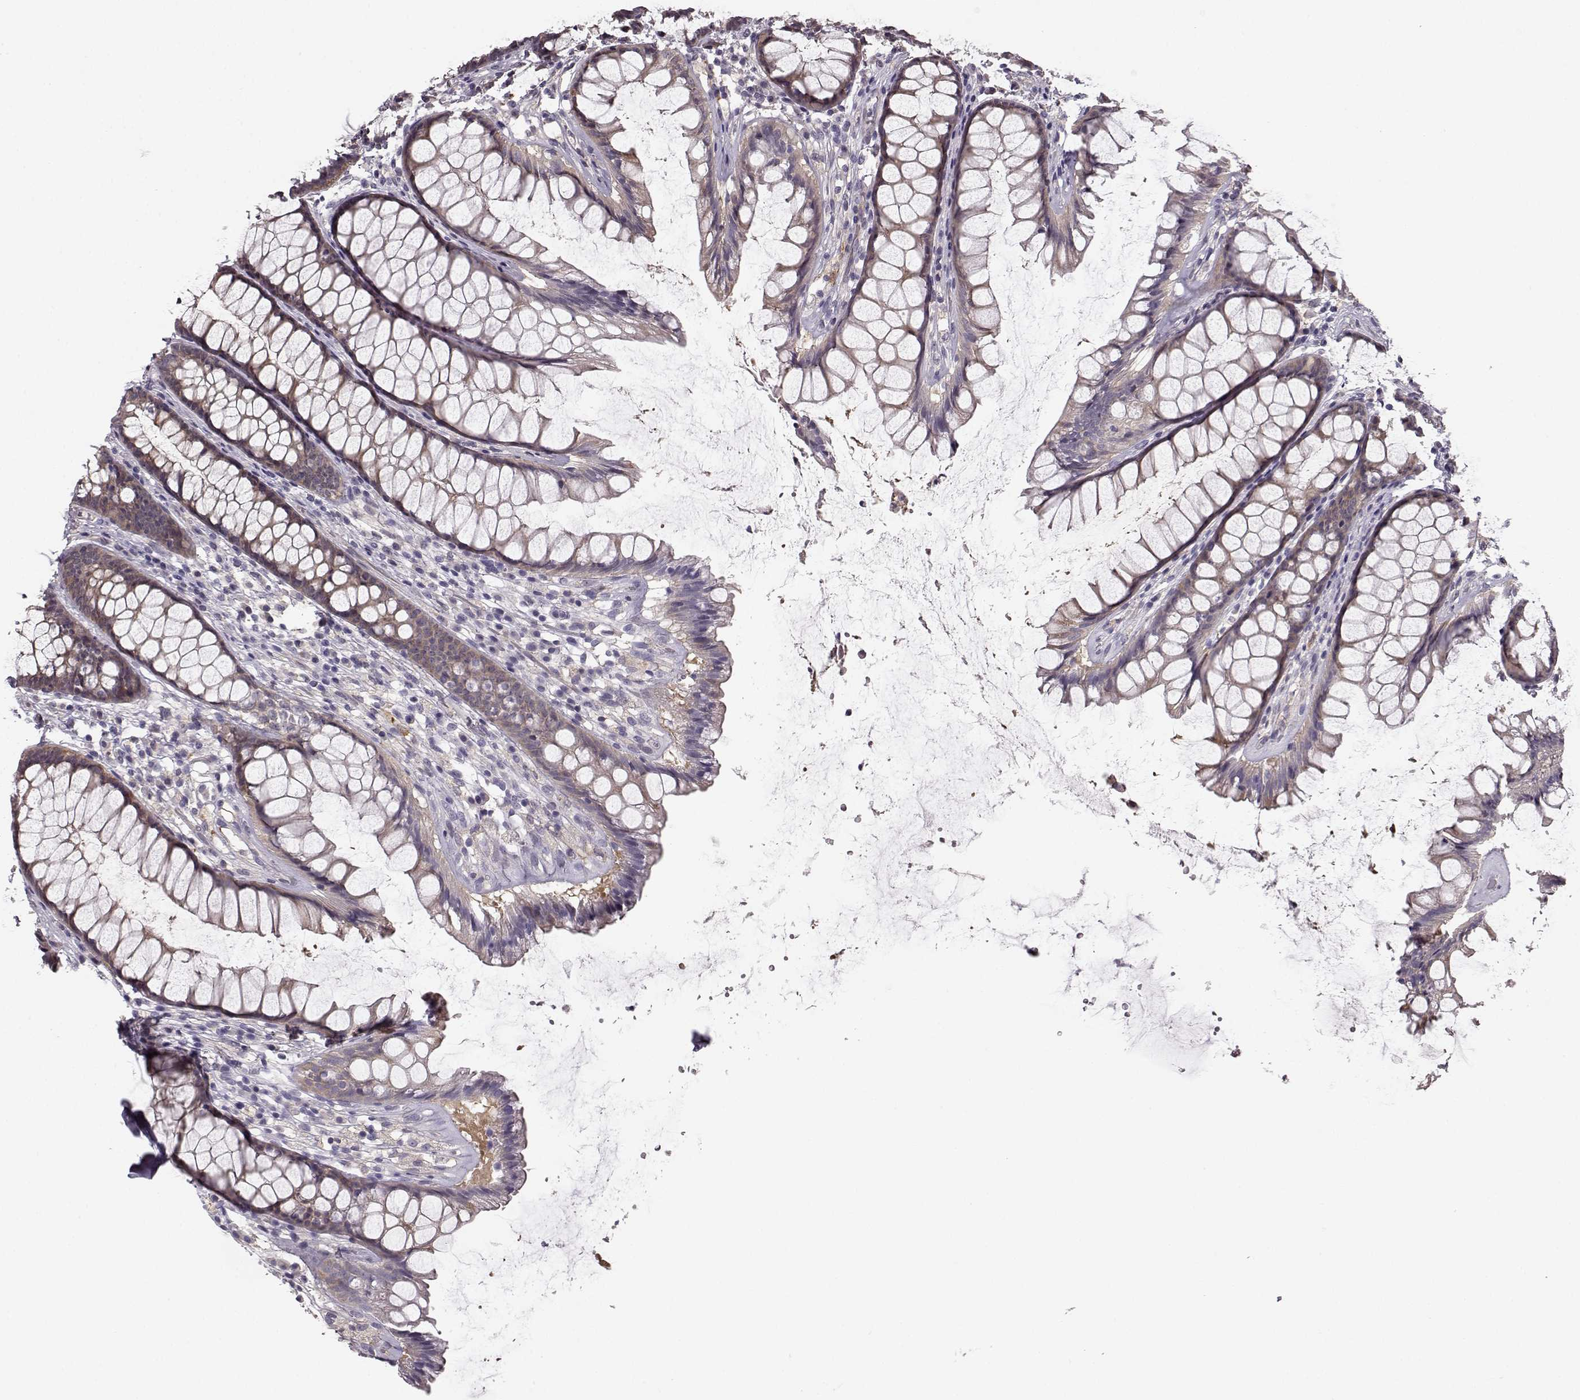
{"staining": {"intensity": "negative", "quantity": "none", "location": "none"}, "tissue": "rectum", "cell_type": "Glandular cells", "image_type": "normal", "snomed": [{"axis": "morphology", "description": "Normal tissue, NOS"}, {"axis": "topography", "description": "Rectum"}], "caption": "High power microscopy micrograph of an immunohistochemistry image of normal rectum, revealing no significant positivity in glandular cells.", "gene": "GPR50", "patient": {"sex": "male", "age": 72}}